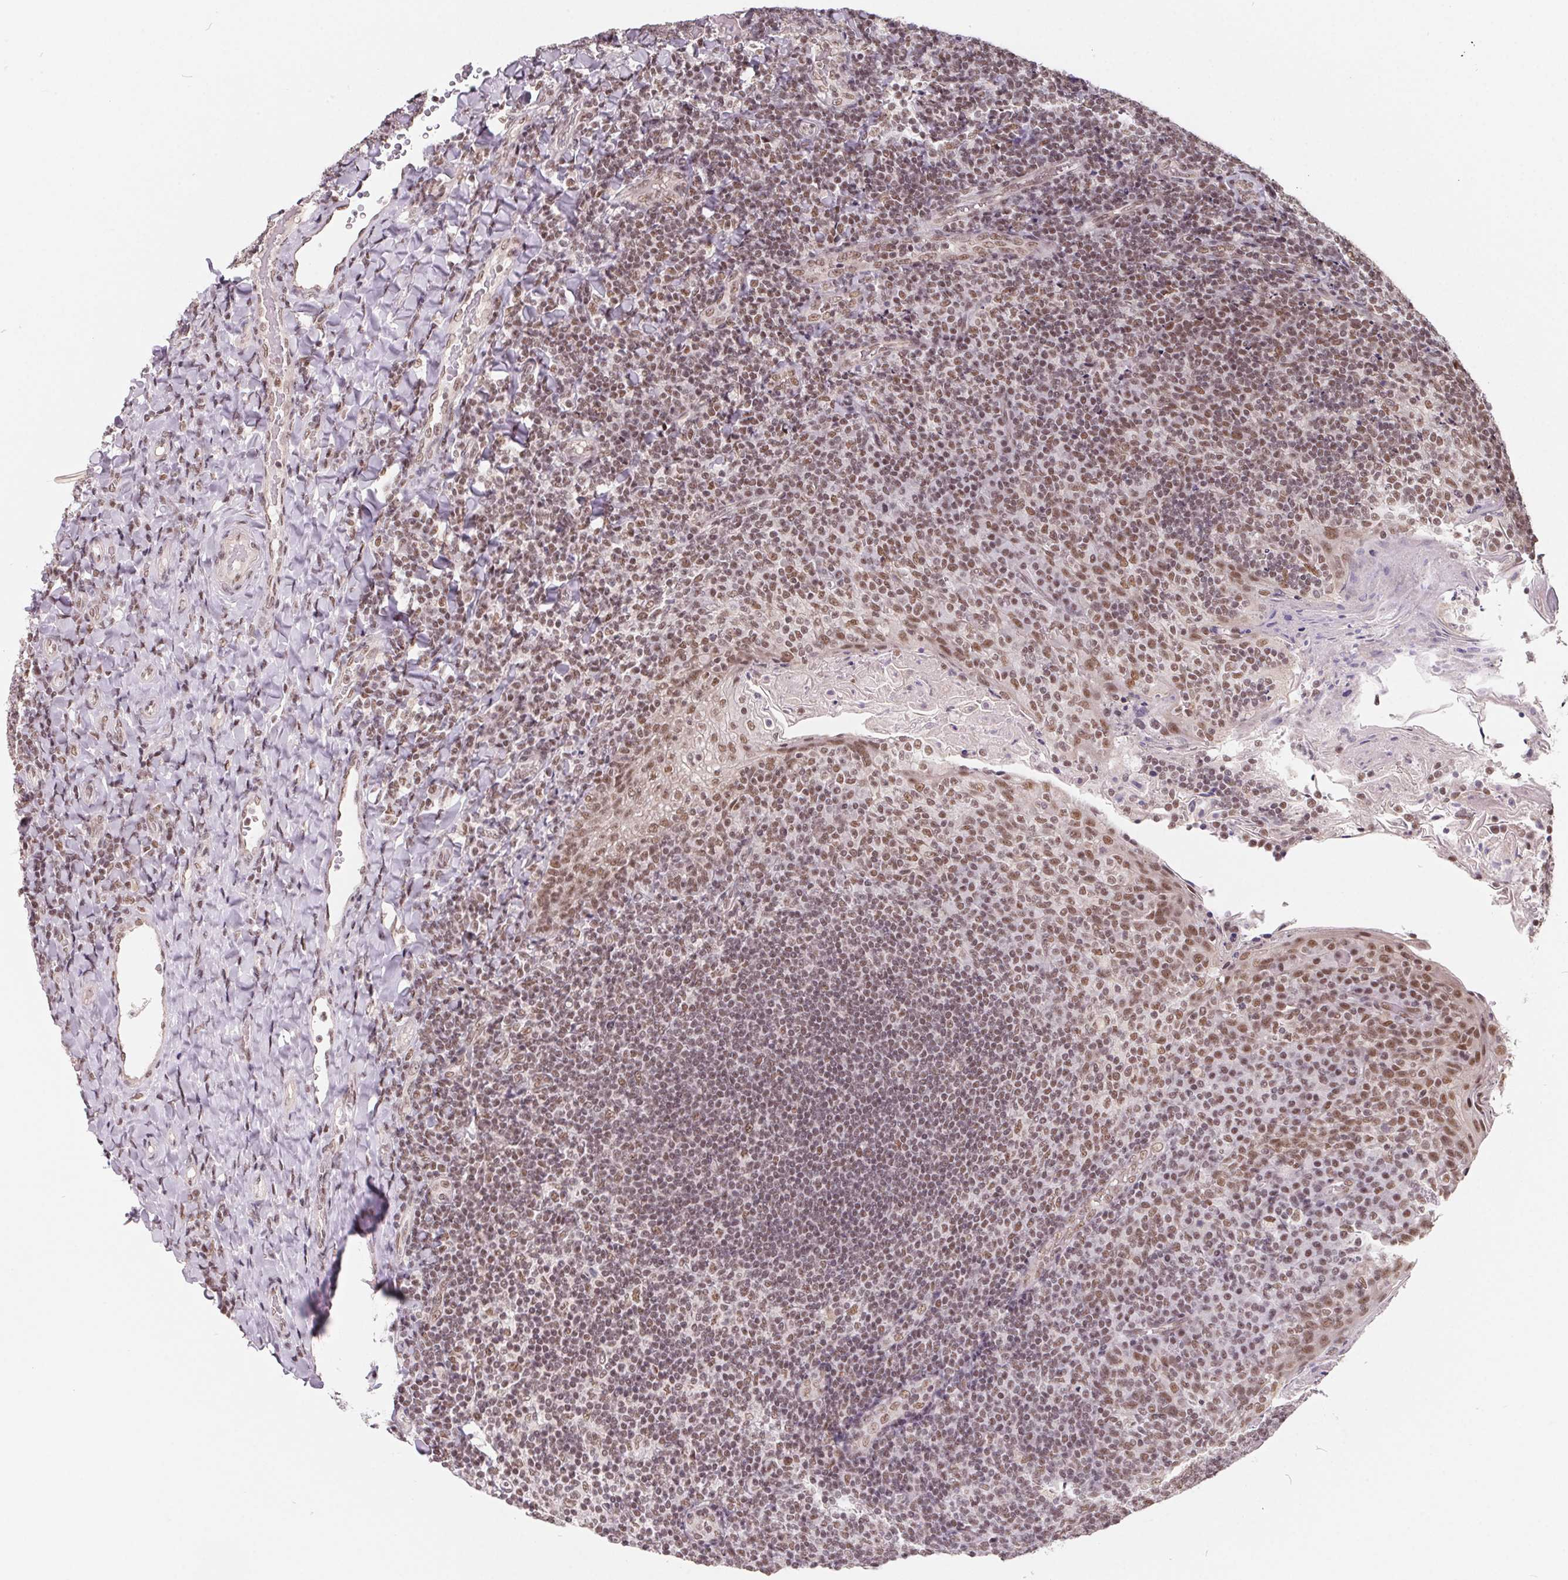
{"staining": {"intensity": "weak", "quantity": ">75%", "location": "nuclear"}, "tissue": "tonsil", "cell_type": "Germinal center cells", "image_type": "normal", "snomed": [{"axis": "morphology", "description": "Normal tissue, NOS"}, {"axis": "topography", "description": "Tonsil"}], "caption": "High-magnification brightfield microscopy of benign tonsil stained with DAB (3,3'-diaminobenzidine) (brown) and counterstained with hematoxylin (blue). germinal center cells exhibit weak nuclear positivity is appreciated in about>75% of cells.", "gene": "TCERG1", "patient": {"sex": "female", "age": 10}}